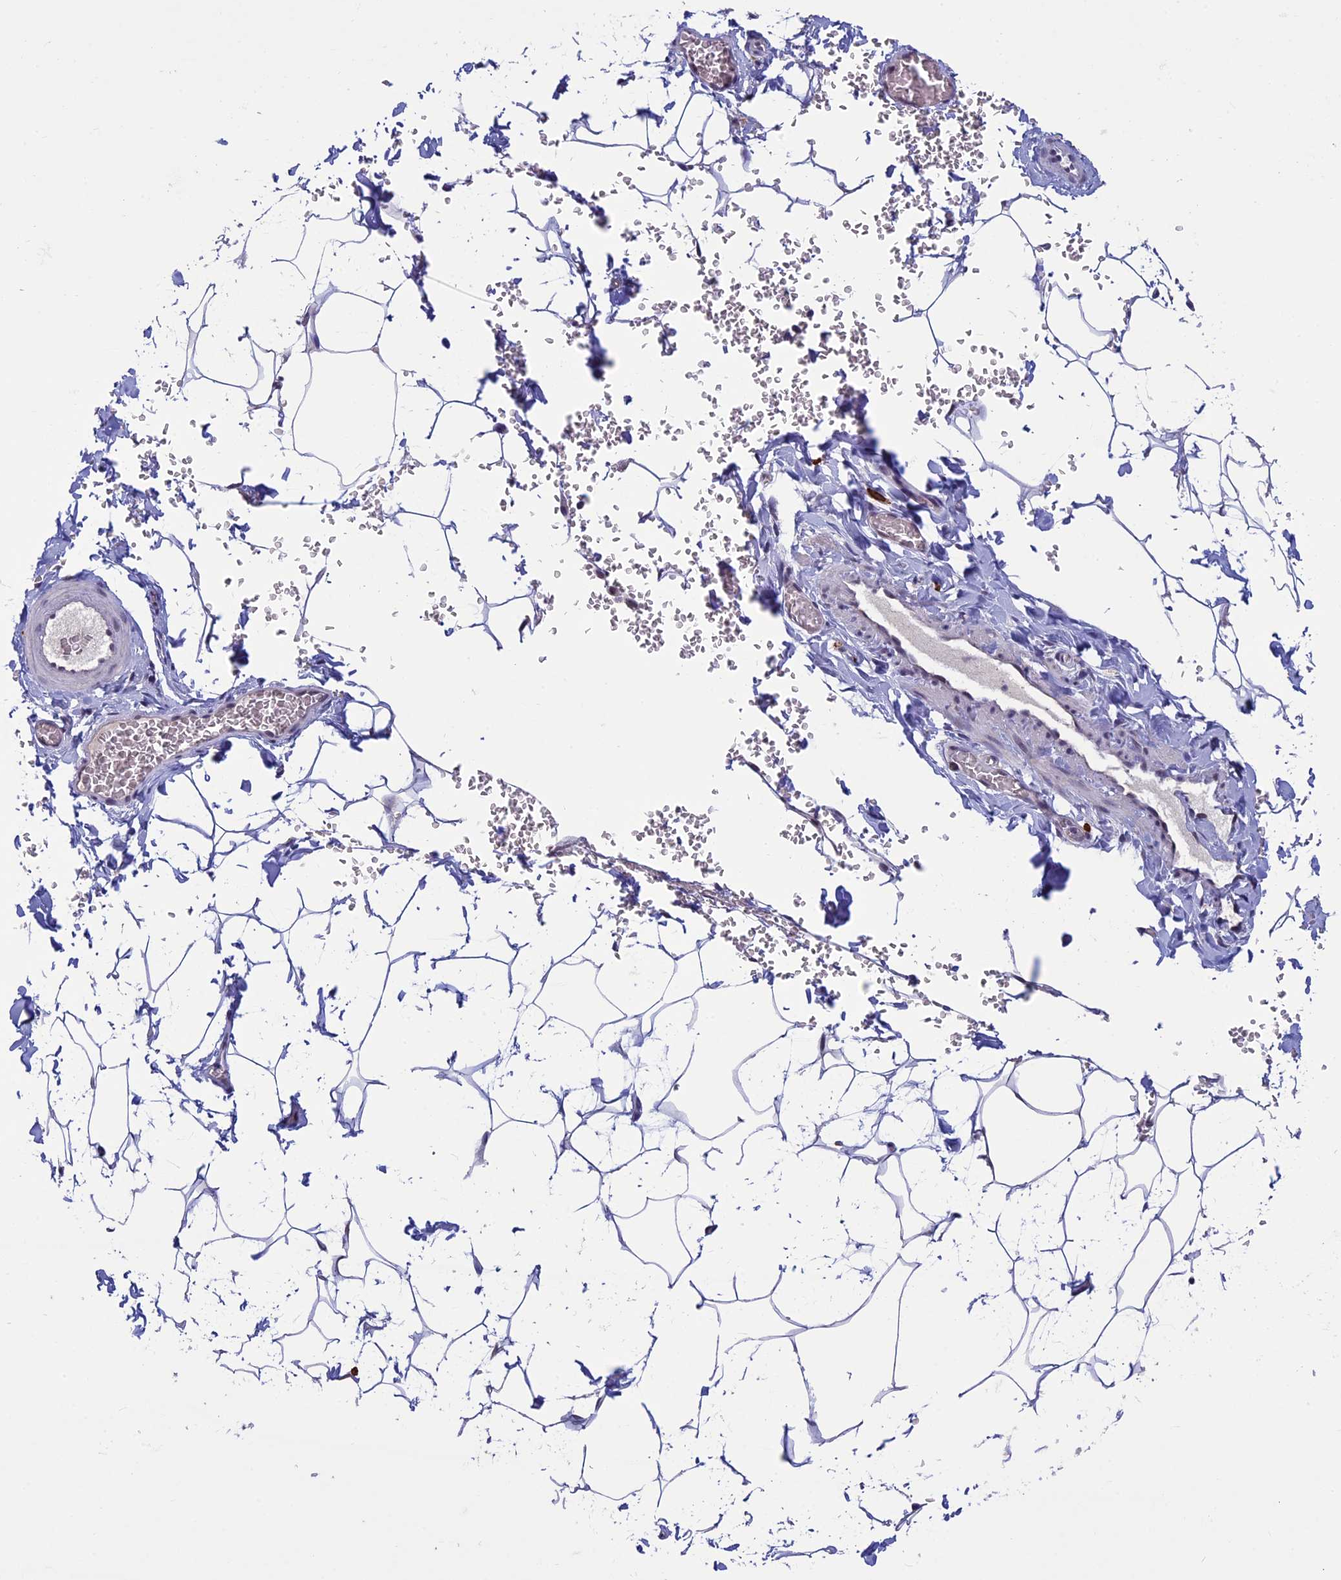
{"staining": {"intensity": "negative", "quantity": "none", "location": "none"}, "tissue": "adipose tissue", "cell_type": "Adipocytes", "image_type": "normal", "snomed": [{"axis": "morphology", "description": "Normal tissue, NOS"}, {"axis": "topography", "description": "Gallbladder"}, {"axis": "topography", "description": "Peripheral nerve tissue"}], "caption": "Image shows no significant protein positivity in adipocytes of benign adipose tissue.", "gene": "RNF40", "patient": {"sex": "male", "age": 38}}